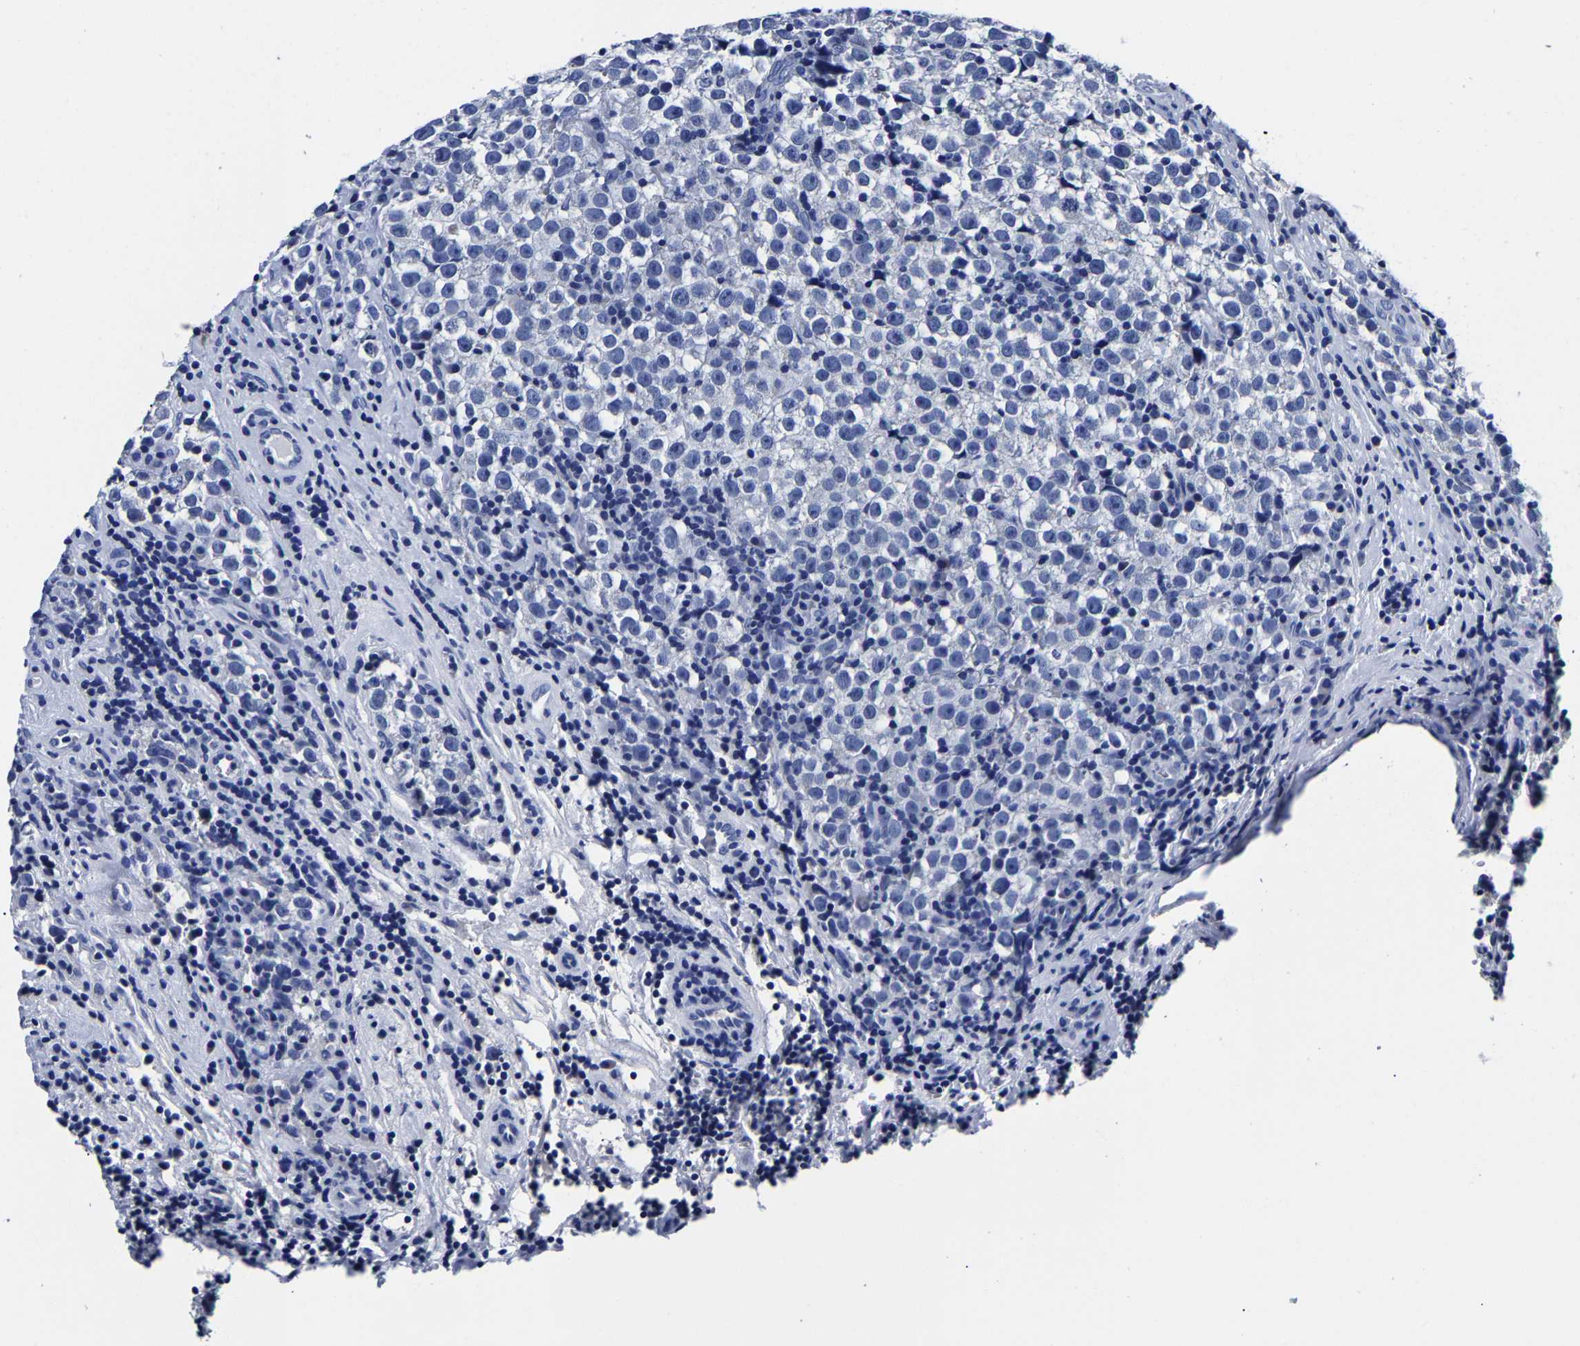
{"staining": {"intensity": "negative", "quantity": "none", "location": "none"}, "tissue": "testis cancer", "cell_type": "Tumor cells", "image_type": "cancer", "snomed": [{"axis": "morphology", "description": "Normal tissue, NOS"}, {"axis": "morphology", "description": "Seminoma, NOS"}, {"axis": "topography", "description": "Testis"}], "caption": "Human seminoma (testis) stained for a protein using immunohistochemistry displays no staining in tumor cells.", "gene": "CPA2", "patient": {"sex": "male", "age": 43}}